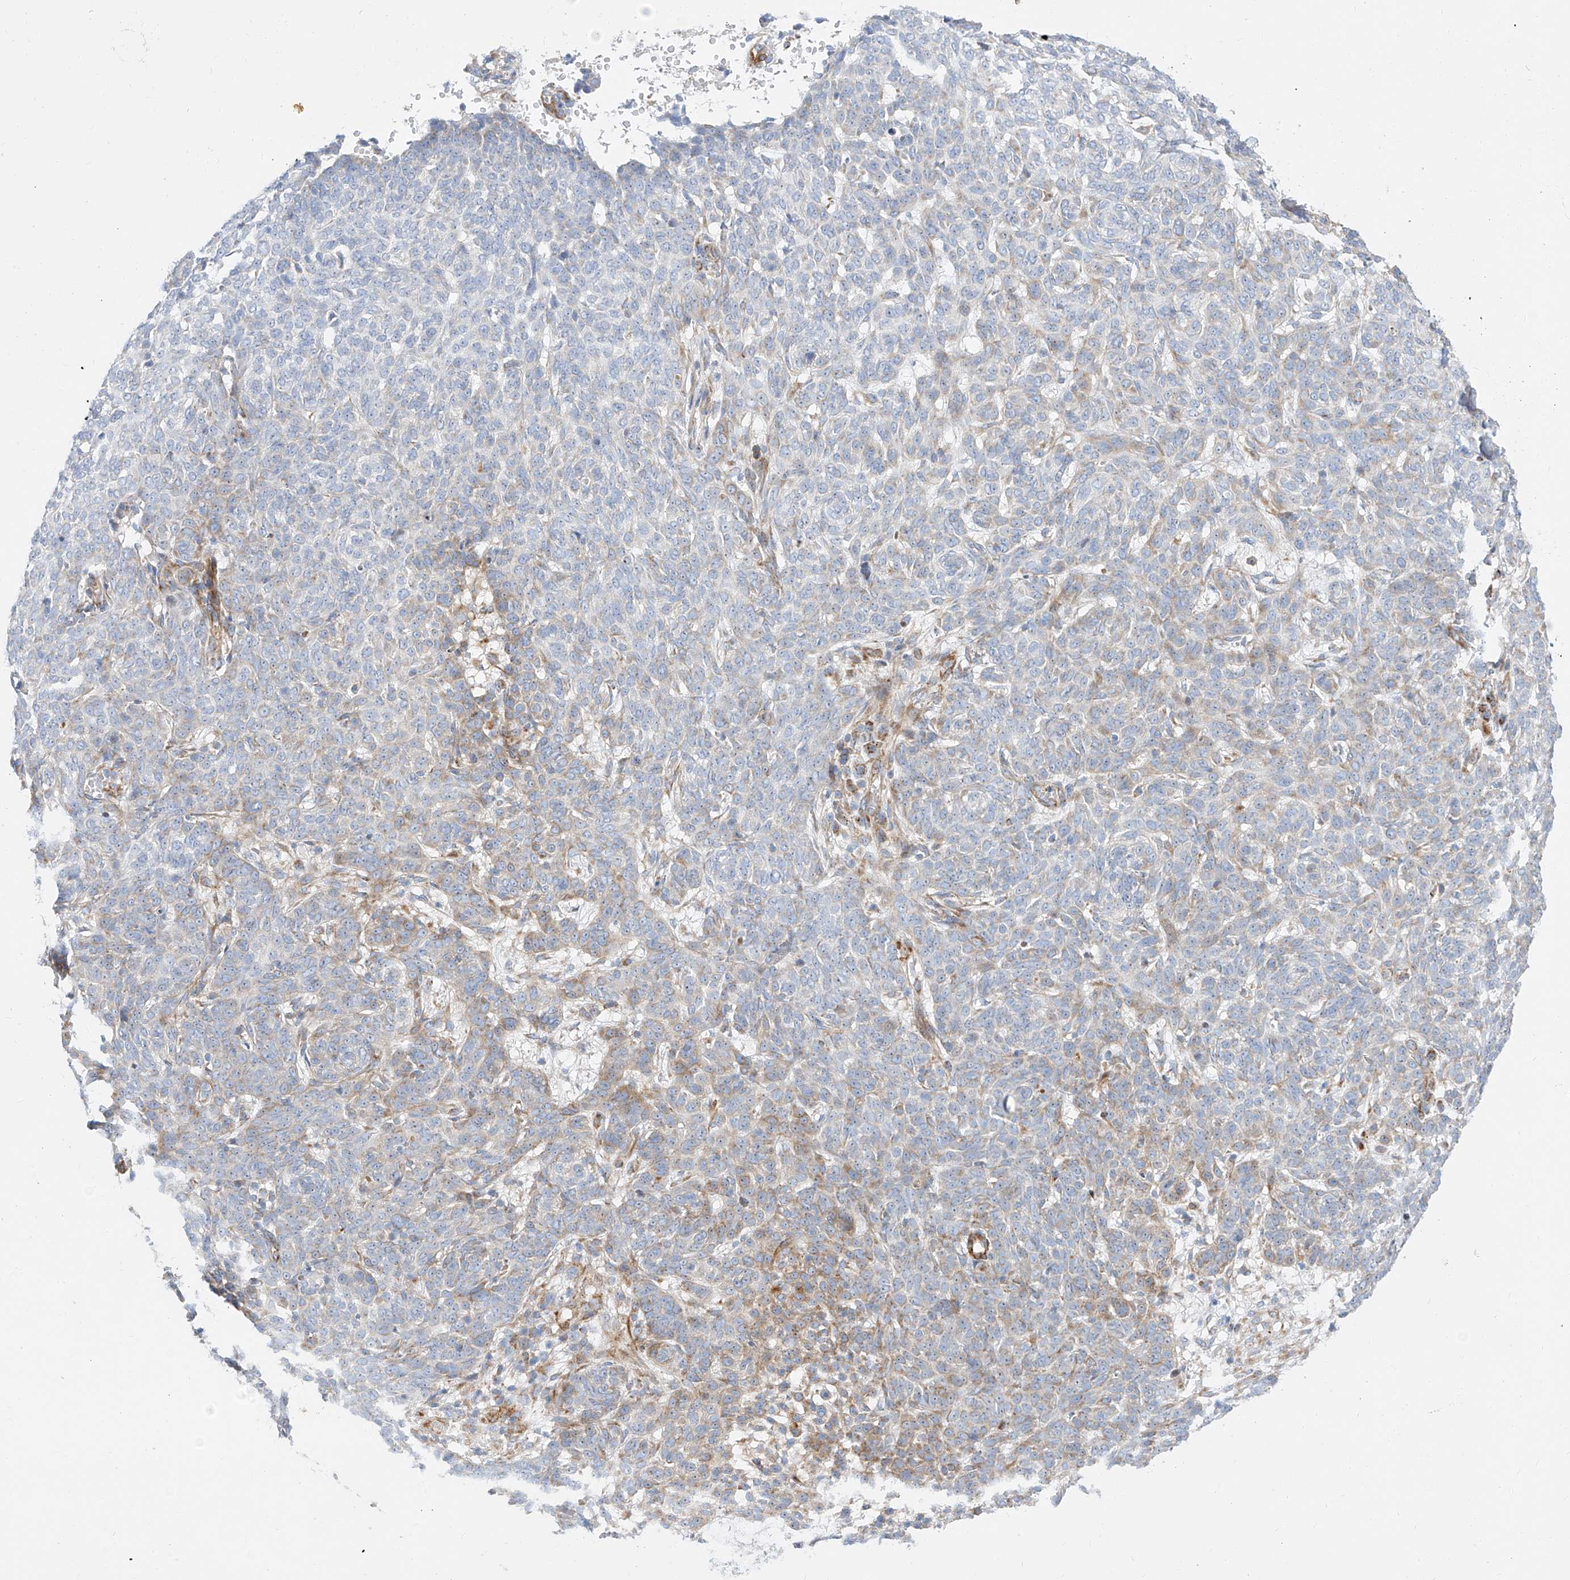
{"staining": {"intensity": "moderate", "quantity": "<25%", "location": "cytoplasmic/membranous"}, "tissue": "skin cancer", "cell_type": "Tumor cells", "image_type": "cancer", "snomed": [{"axis": "morphology", "description": "Basal cell carcinoma"}, {"axis": "topography", "description": "Skin"}], "caption": "Human skin cancer (basal cell carcinoma) stained with a protein marker displays moderate staining in tumor cells.", "gene": "CST9", "patient": {"sex": "male", "age": 85}}